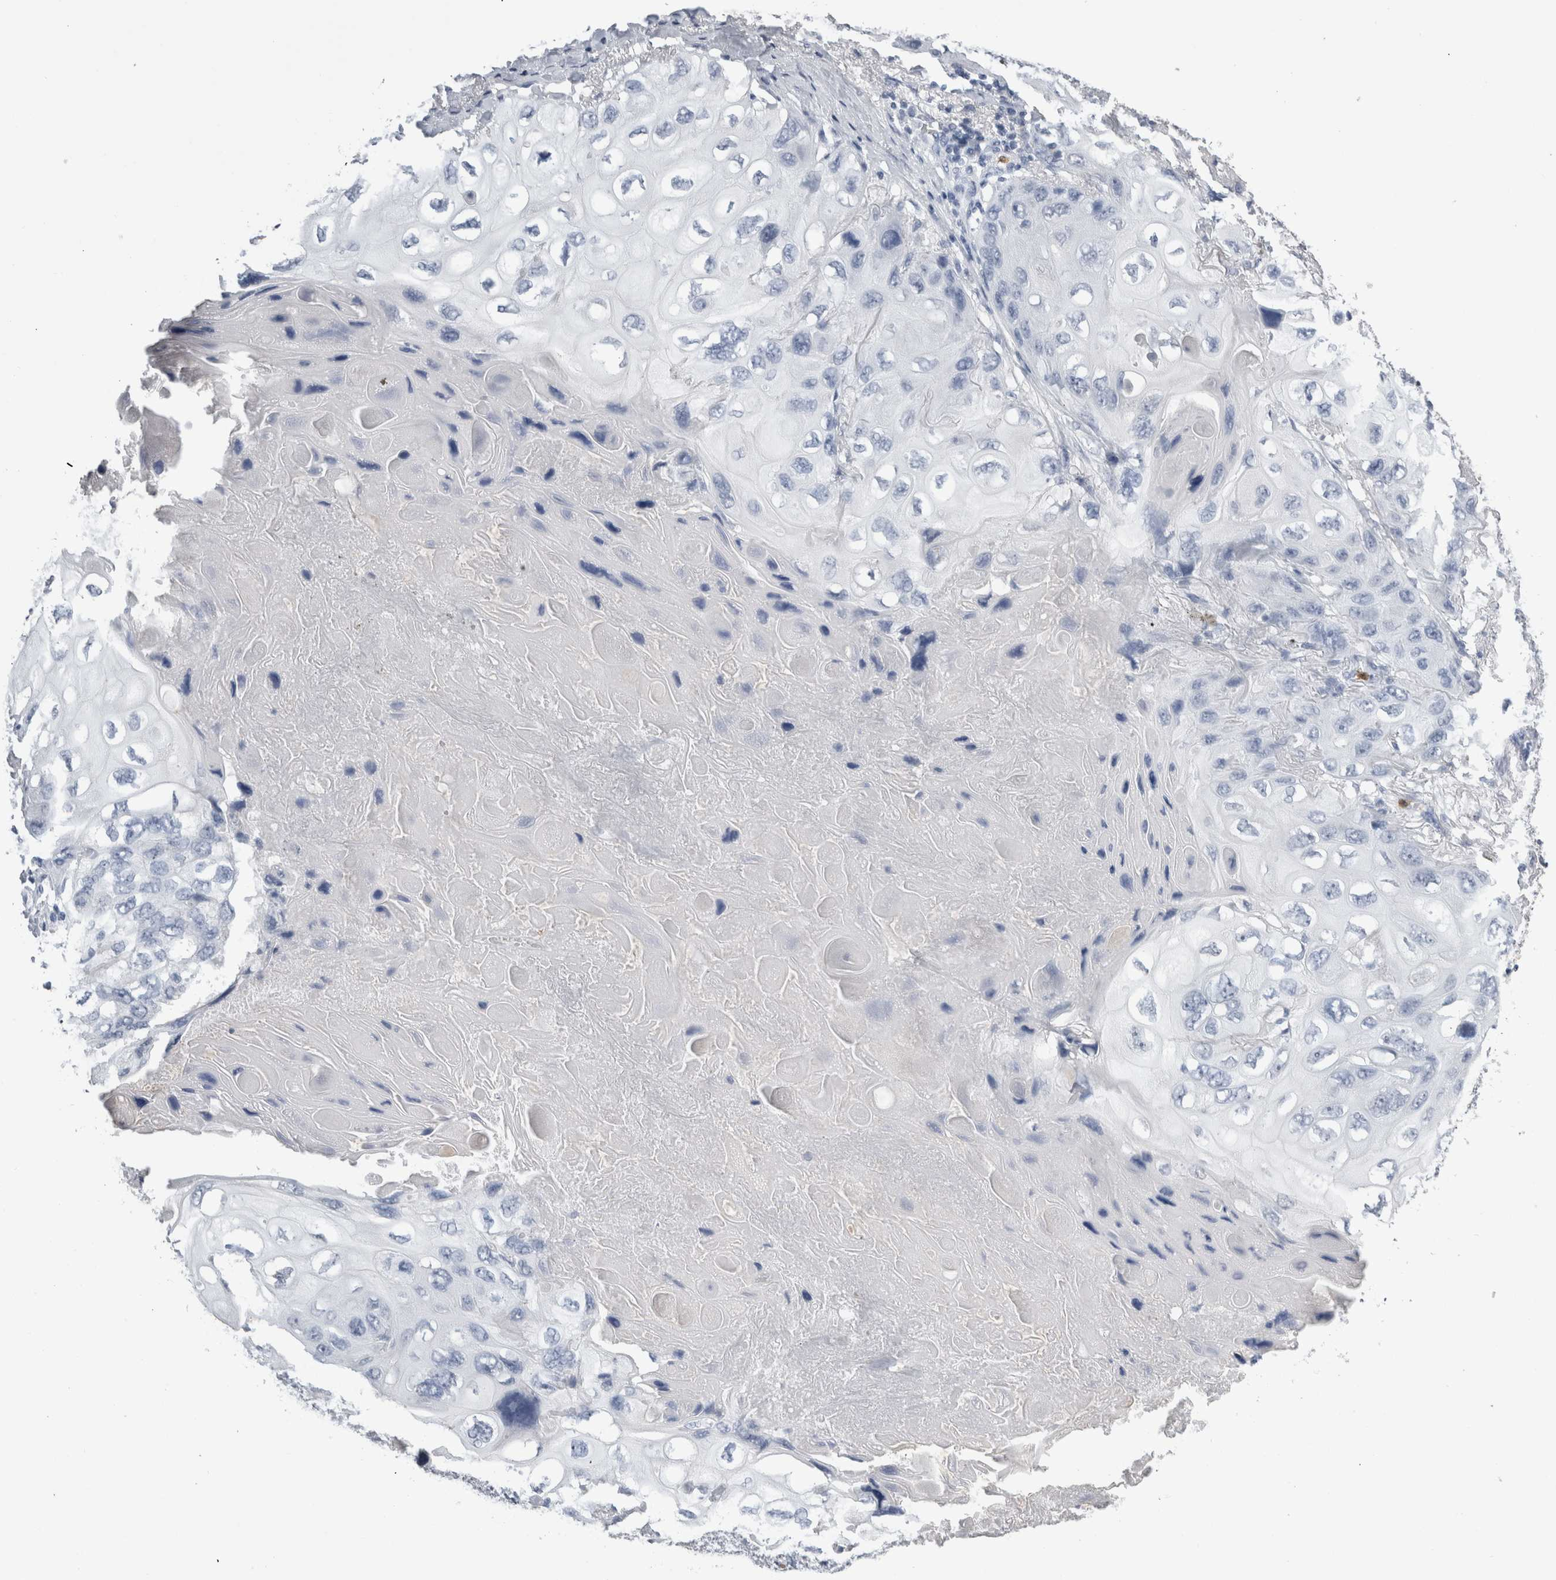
{"staining": {"intensity": "negative", "quantity": "none", "location": "none"}, "tissue": "lung cancer", "cell_type": "Tumor cells", "image_type": "cancer", "snomed": [{"axis": "morphology", "description": "Squamous cell carcinoma, NOS"}, {"axis": "topography", "description": "Lung"}], "caption": "Lung cancer (squamous cell carcinoma) stained for a protein using immunohistochemistry exhibits no expression tumor cells.", "gene": "S100A12", "patient": {"sex": "female", "age": 73}}